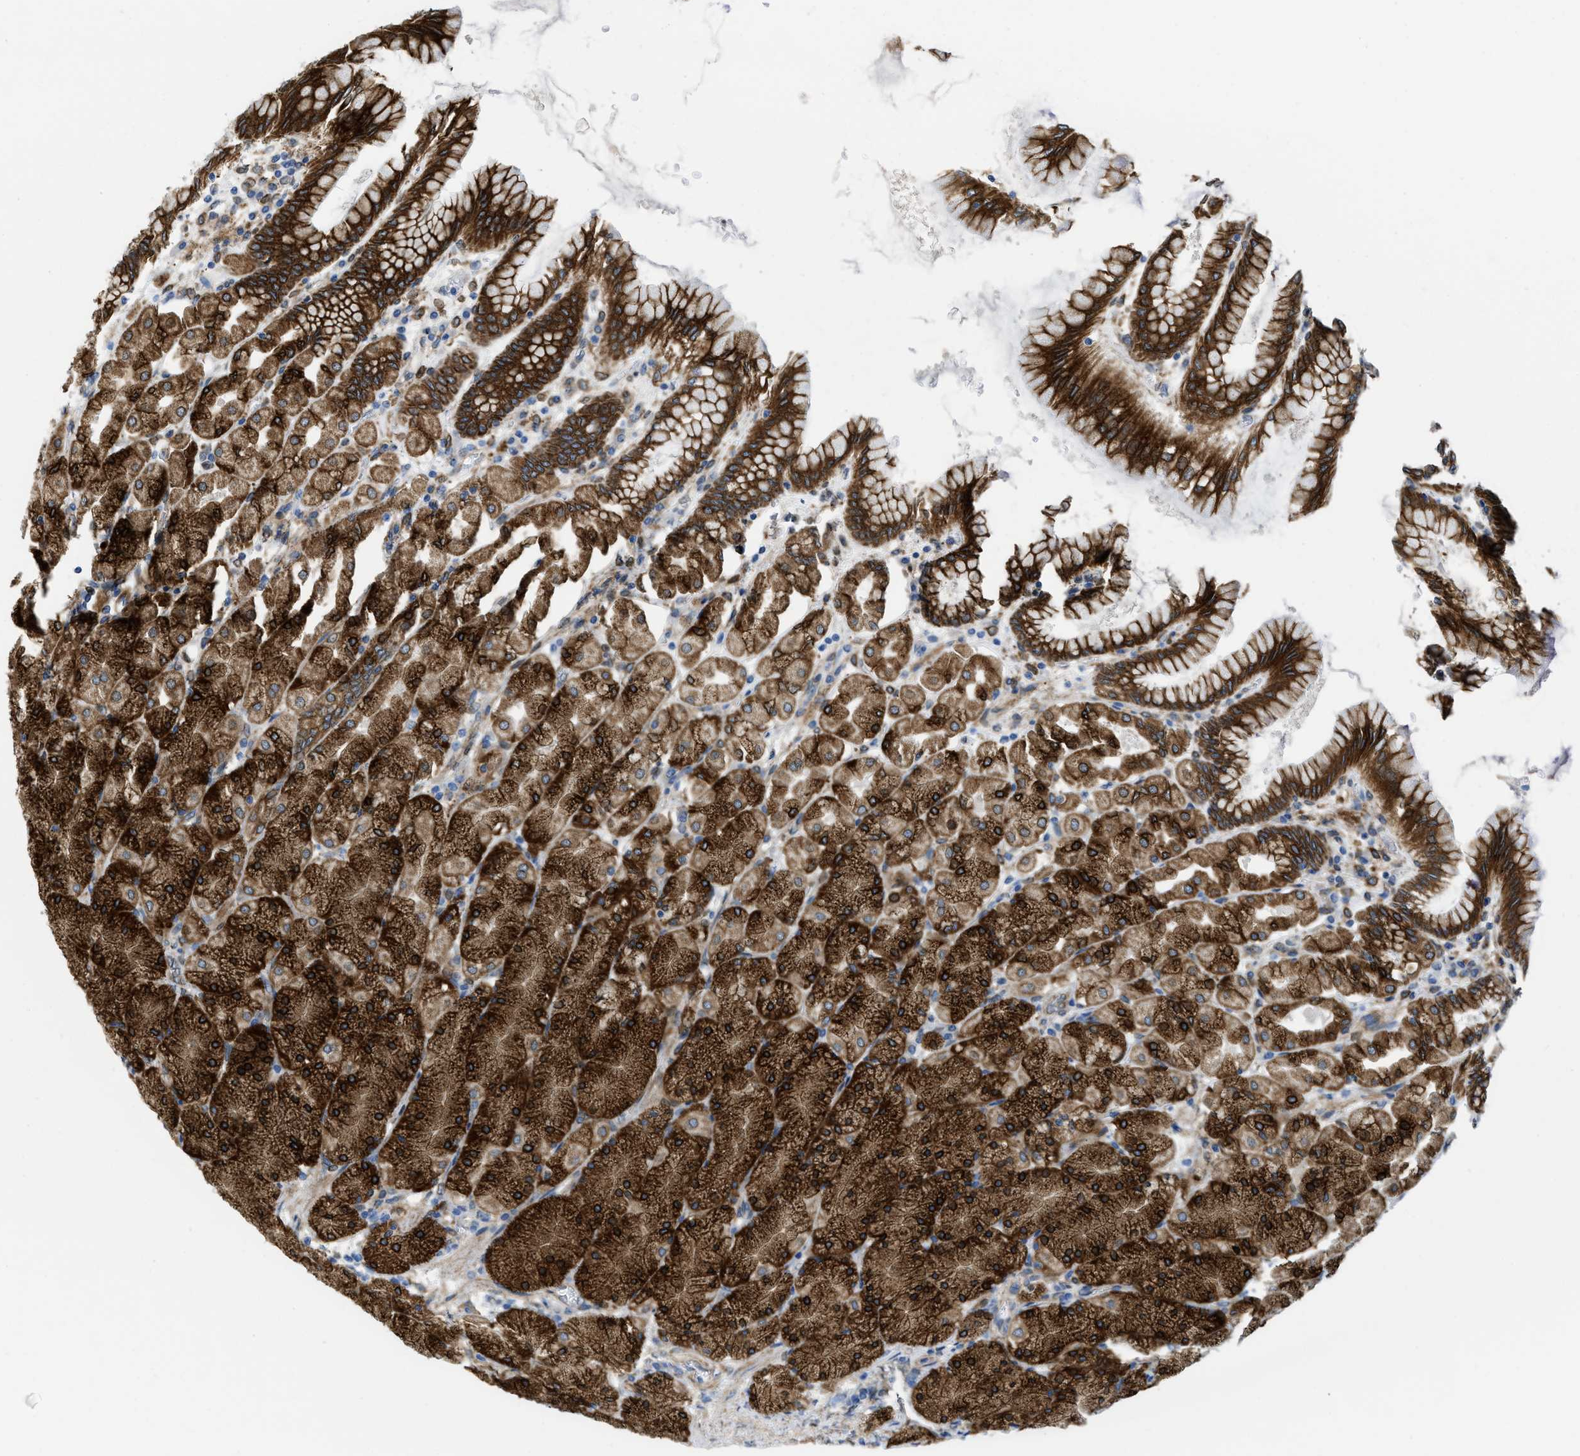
{"staining": {"intensity": "strong", "quantity": ">75%", "location": "cytoplasmic/membranous"}, "tissue": "stomach", "cell_type": "Glandular cells", "image_type": "normal", "snomed": [{"axis": "morphology", "description": "Normal tissue, NOS"}, {"axis": "topography", "description": "Stomach, upper"}], "caption": "This micrograph shows immunohistochemistry (IHC) staining of normal human stomach, with high strong cytoplasmic/membranous positivity in about >75% of glandular cells.", "gene": "ERLIN2", "patient": {"sex": "female", "age": 56}}